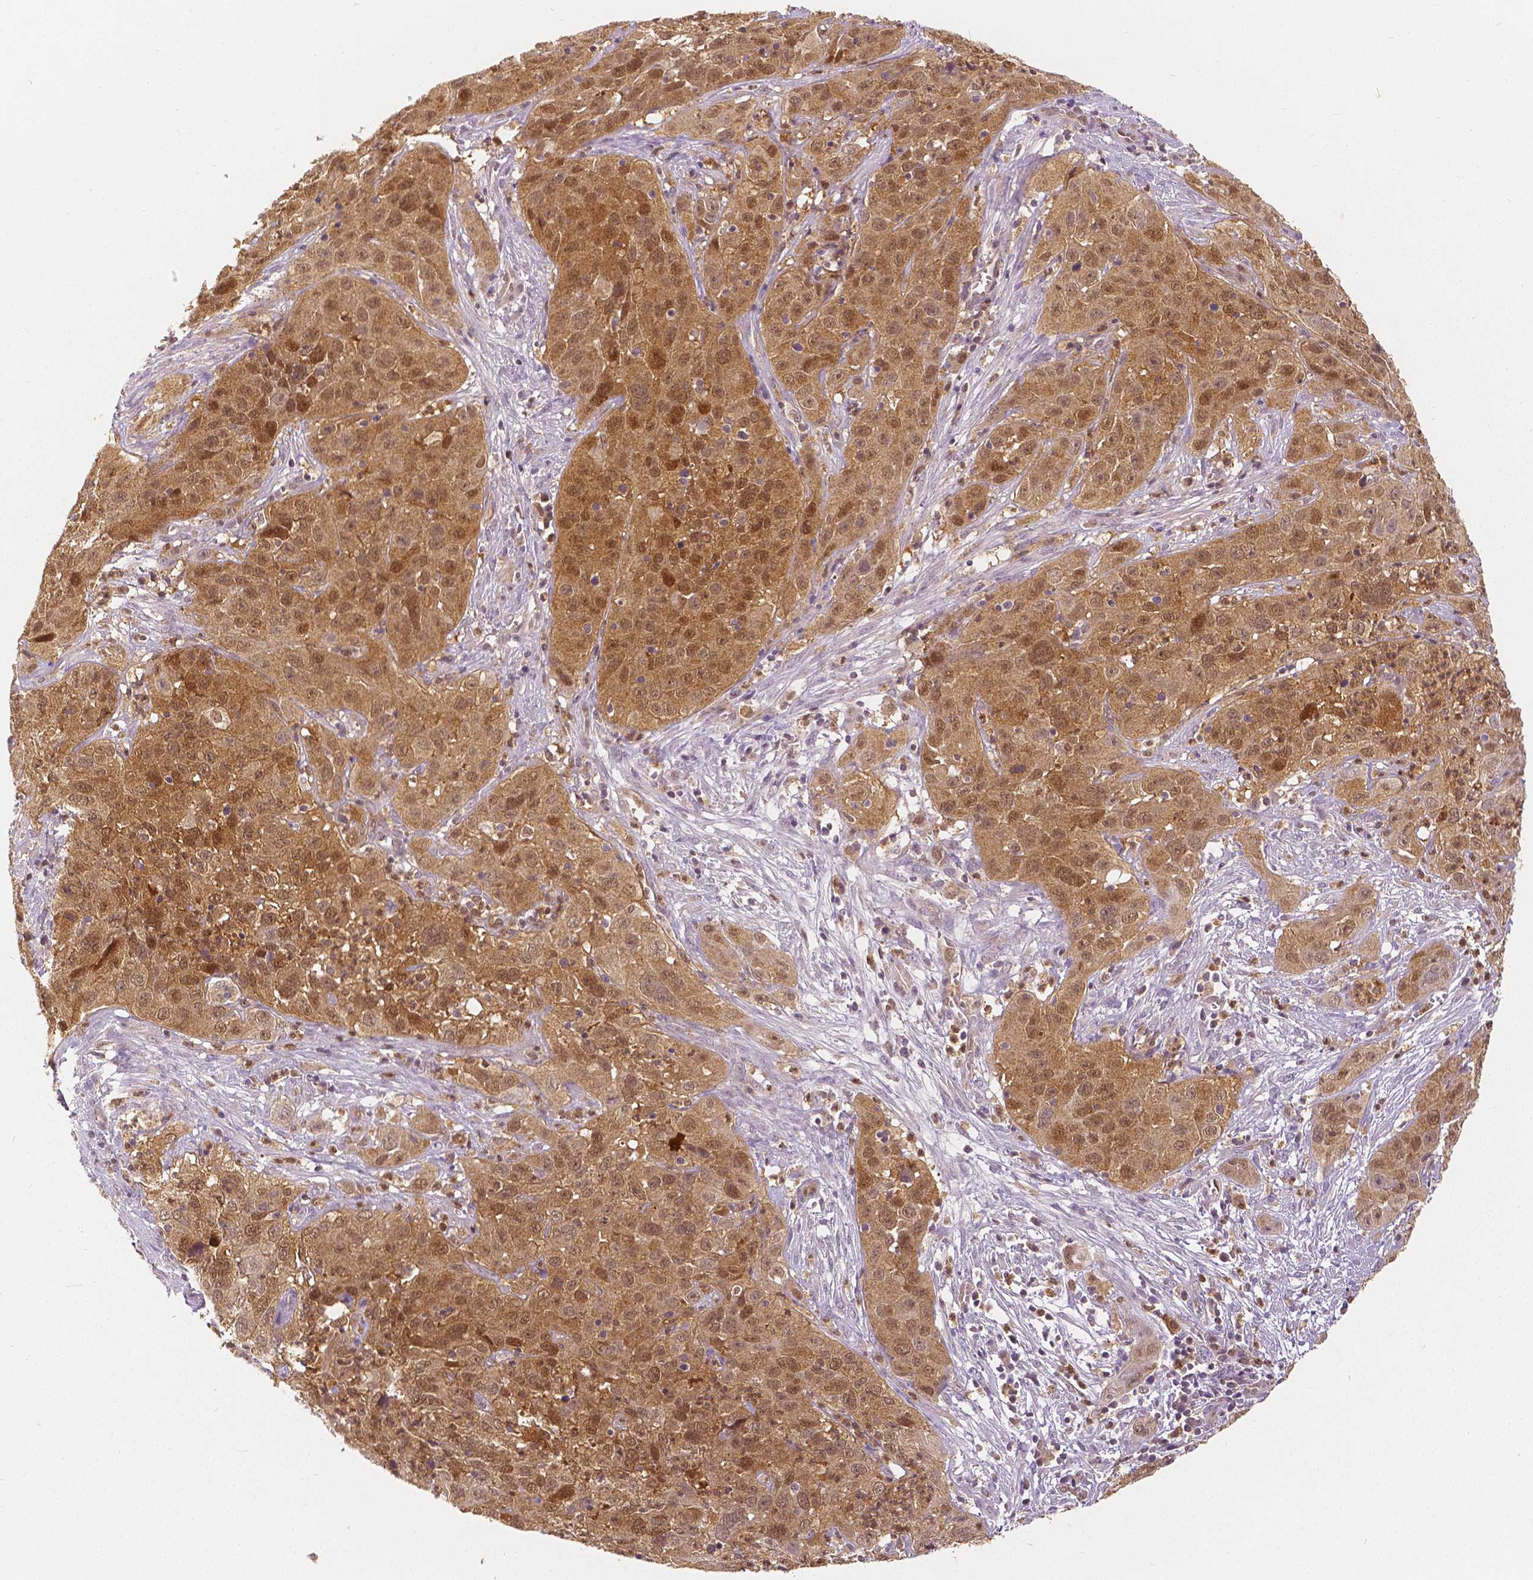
{"staining": {"intensity": "moderate", "quantity": ">75%", "location": "cytoplasmic/membranous,nuclear"}, "tissue": "cervical cancer", "cell_type": "Tumor cells", "image_type": "cancer", "snomed": [{"axis": "morphology", "description": "Squamous cell carcinoma, NOS"}, {"axis": "topography", "description": "Cervix"}], "caption": "Moderate cytoplasmic/membranous and nuclear protein positivity is identified in approximately >75% of tumor cells in cervical squamous cell carcinoma.", "gene": "NAPRT", "patient": {"sex": "female", "age": 32}}